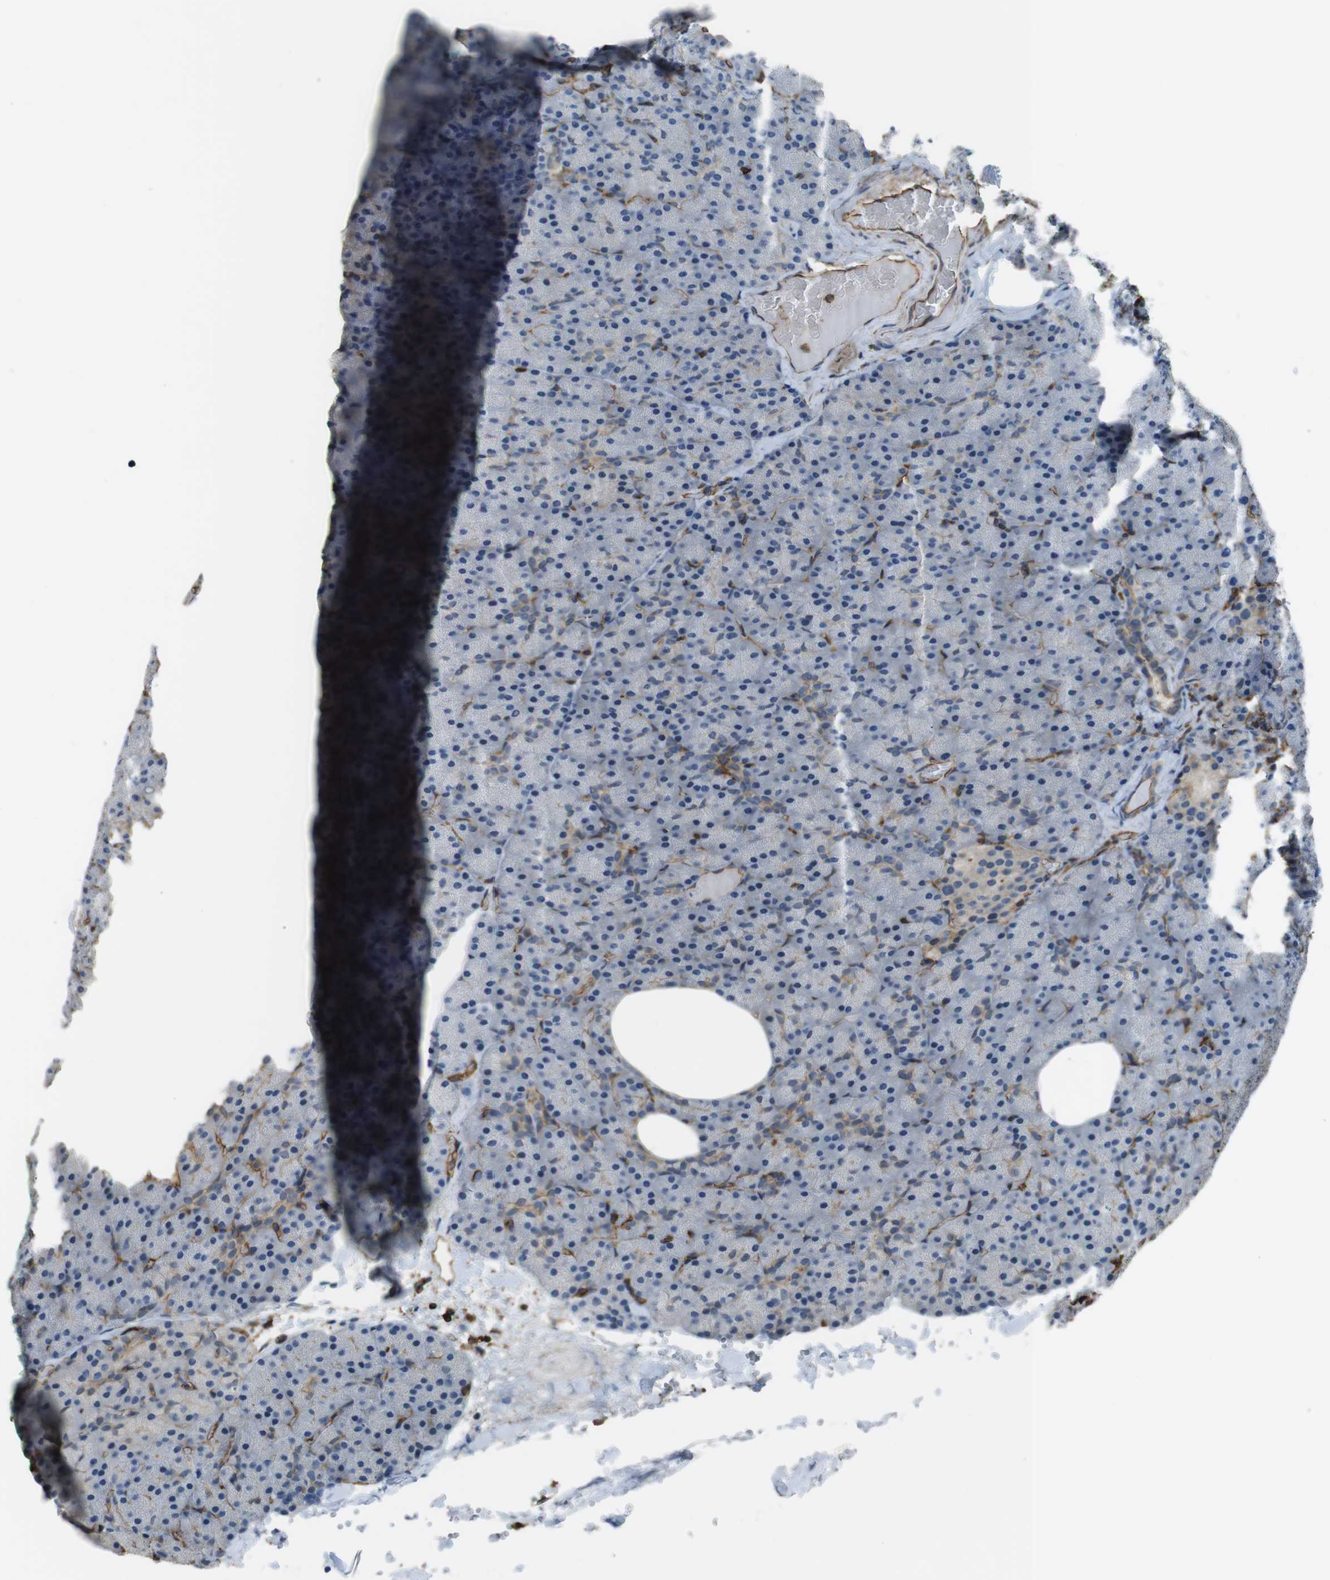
{"staining": {"intensity": "moderate", "quantity": "<25%", "location": "cytoplasmic/membranous"}, "tissue": "pancreas", "cell_type": "Exocrine glandular cells", "image_type": "normal", "snomed": [{"axis": "morphology", "description": "Normal tissue, NOS"}, {"axis": "topography", "description": "Pancreas"}], "caption": "Exocrine glandular cells display low levels of moderate cytoplasmic/membranous staining in approximately <25% of cells in benign pancreas.", "gene": "FCAR", "patient": {"sex": "female", "age": 35}}